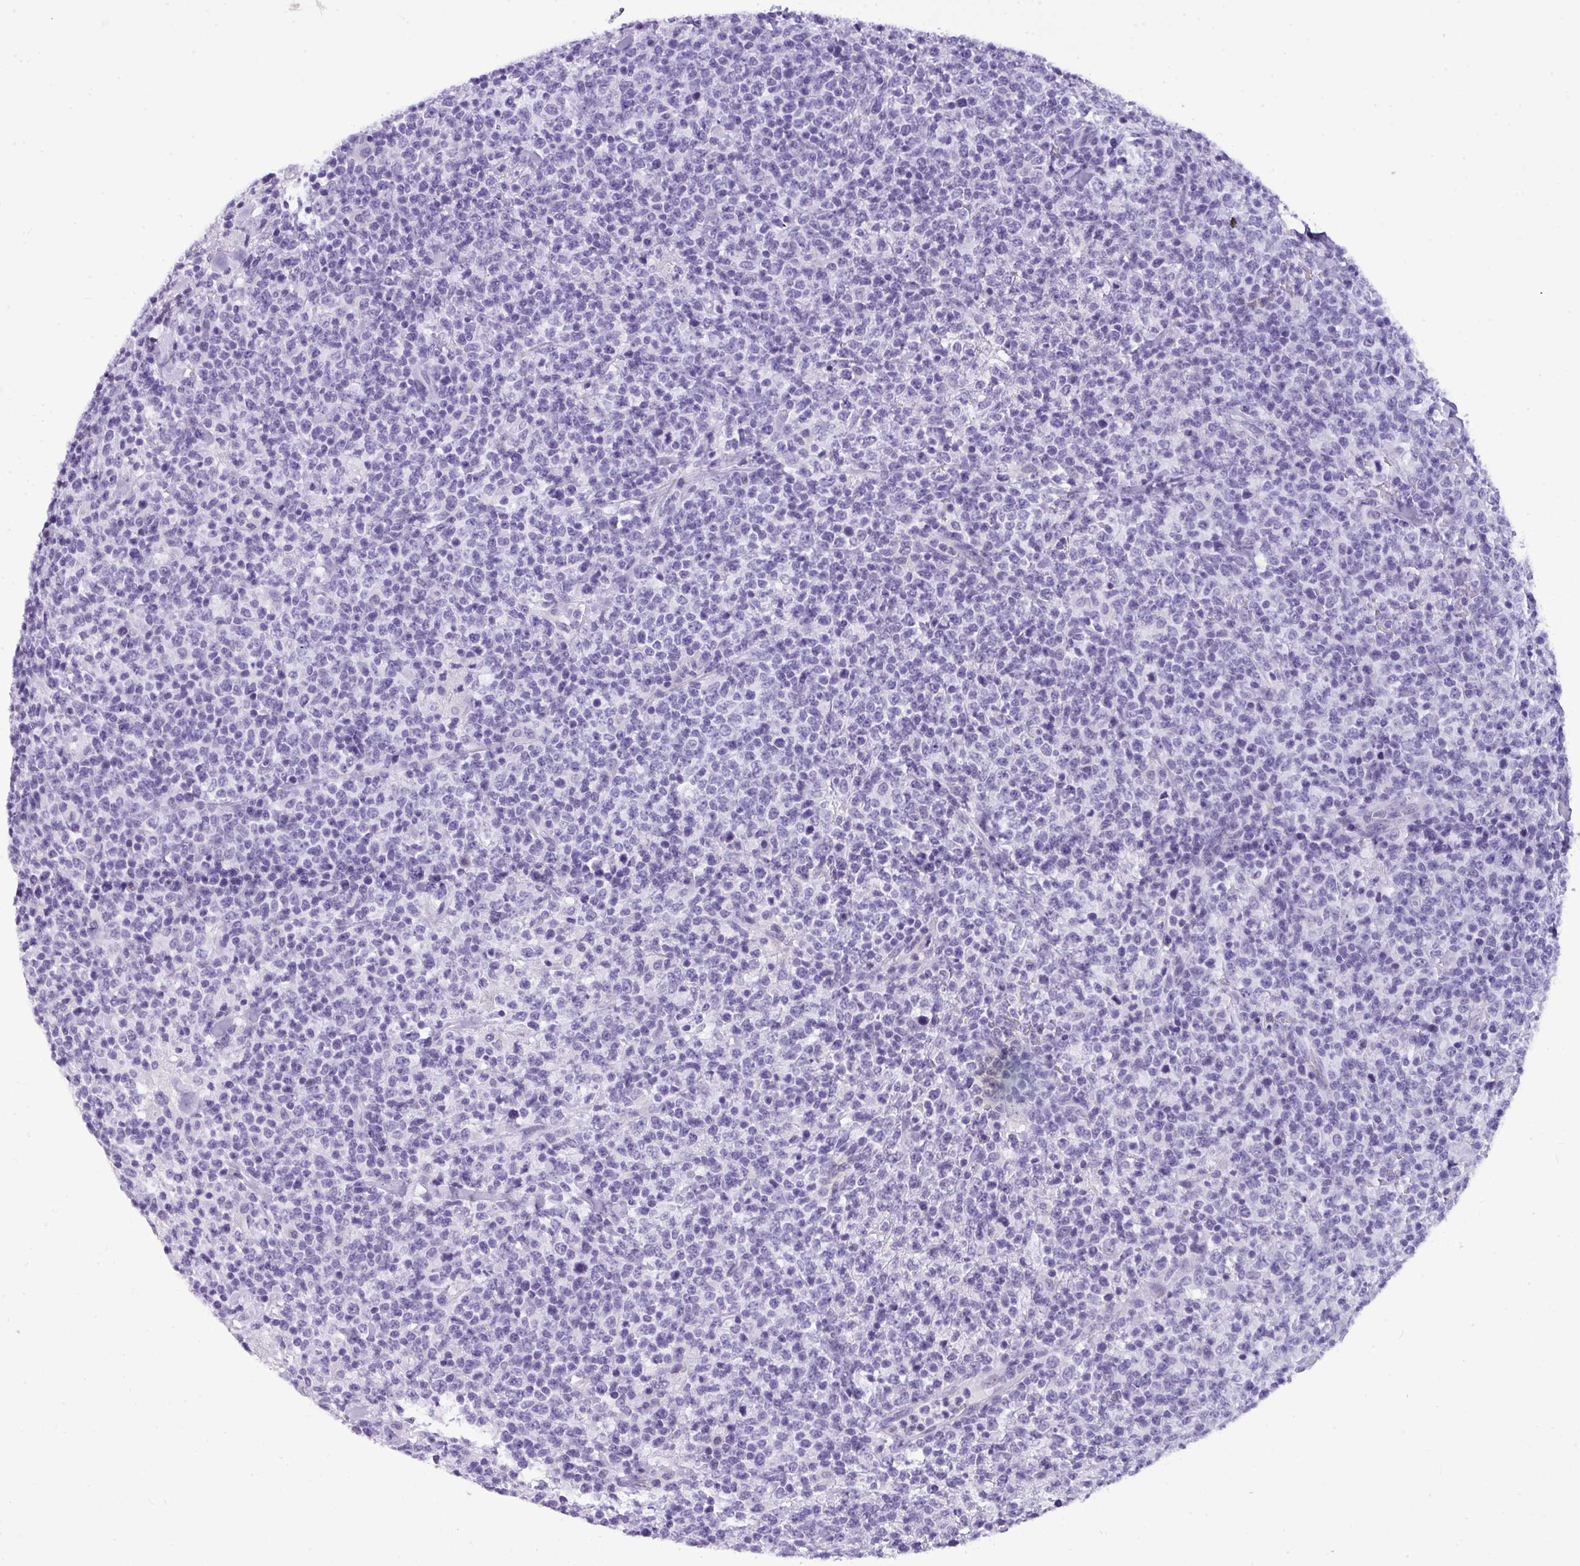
{"staining": {"intensity": "negative", "quantity": "none", "location": "none"}, "tissue": "lymphoma", "cell_type": "Tumor cells", "image_type": "cancer", "snomed": [{"axis": "morphology", "description": "Malignant lymphoma, non-Hodgkin's type, High grade"}, {"axis": "topography", "description": "Colon"}], "caption": "IHC image of human lymphoma stained for a protein (brown), which exhibits no staining in tumor cells.", "gene": "MUC21", "patient": {"sex": "female", "age": 53}}